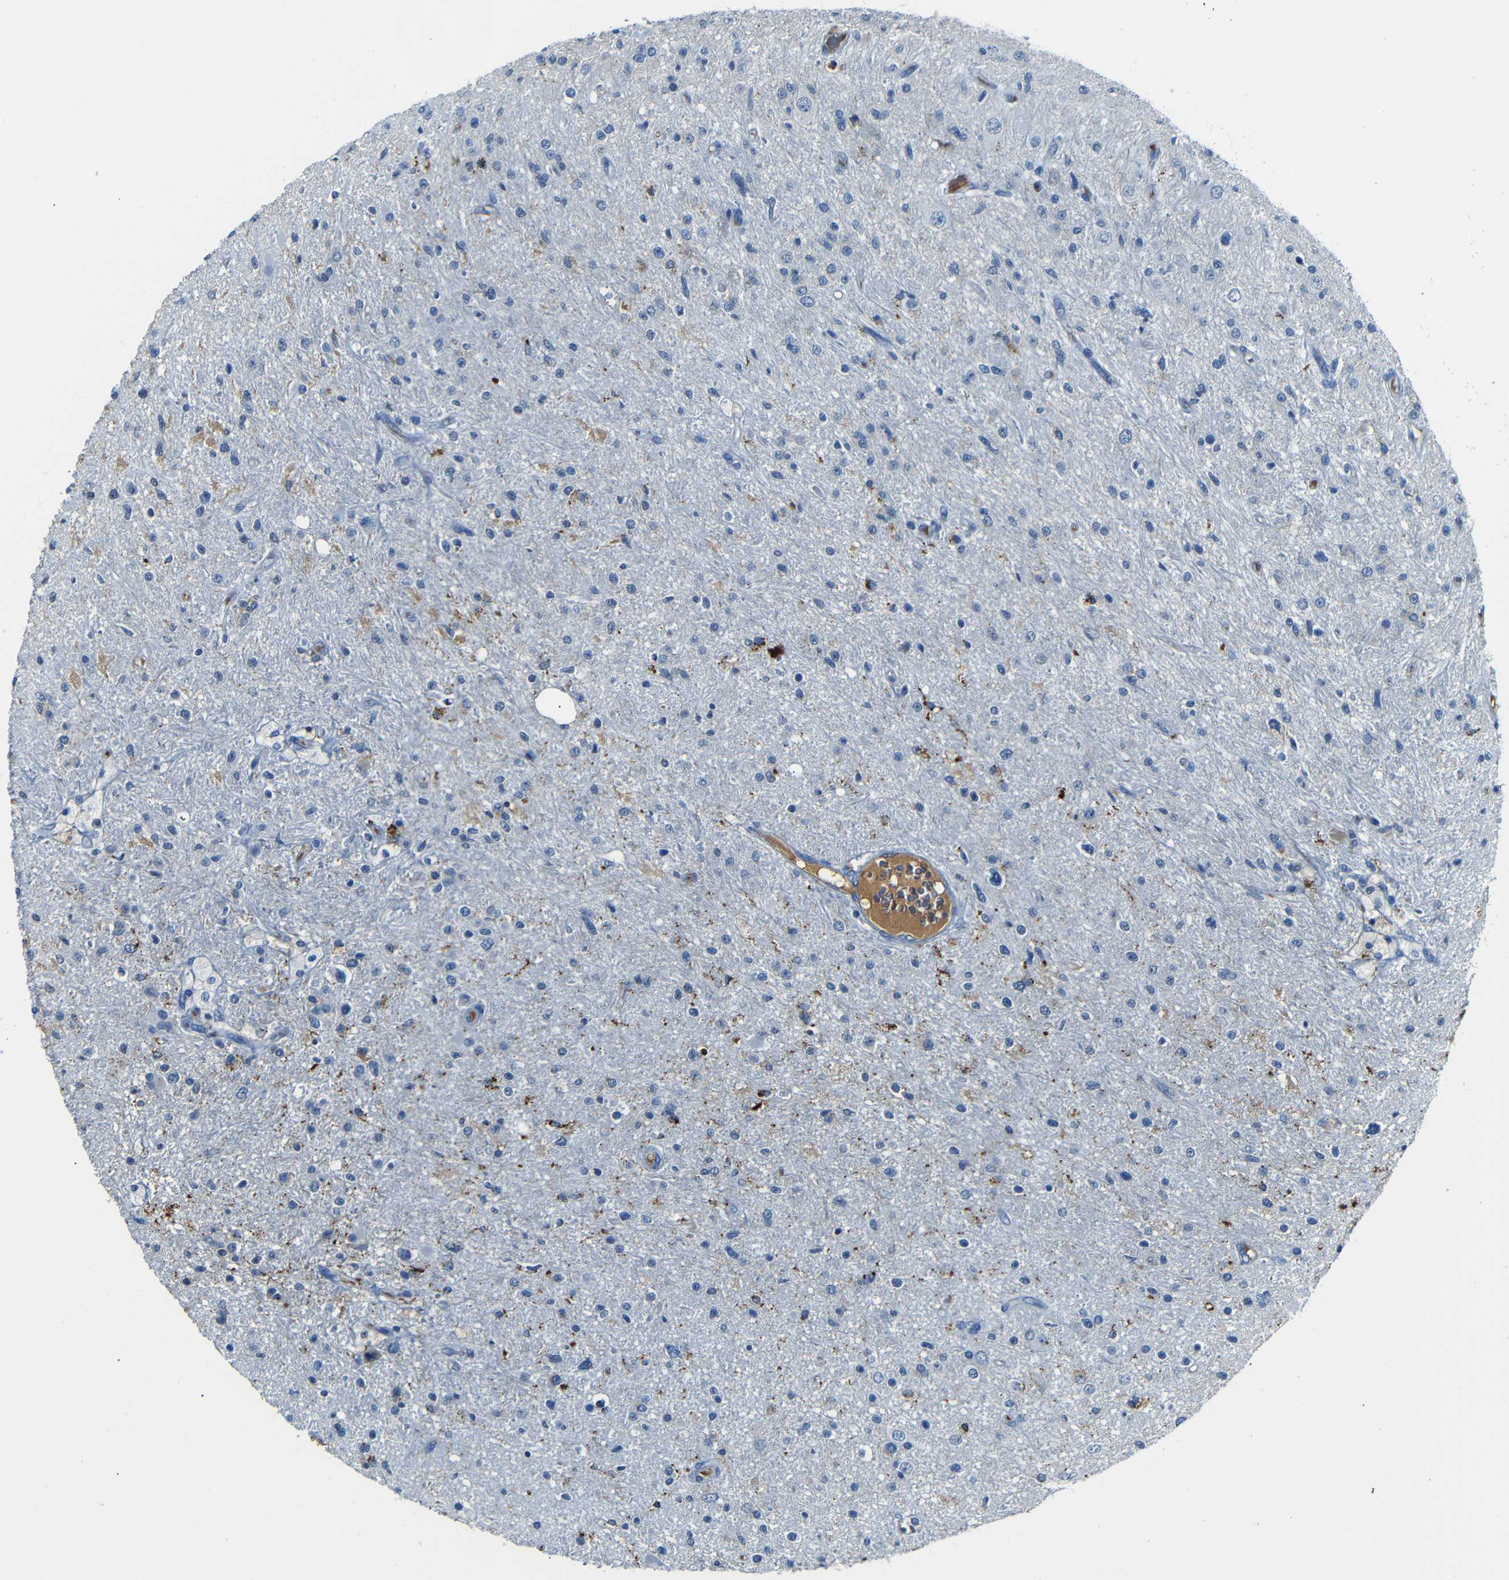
{"staining": {"intensity": "negative", "quantity": "none", "location": "none"}, "tissue": "glioma", "cell_type": "Tumor cells", "image_type": "cancer", "snomed": [{"axis": "morphology", "description": "Glioma, malignant, High grade"}, {"axis": "topography", "description": "Brain"}], "caption": "Immunohistochemistry micrograph of high-grade glioma (malignant) stained for a protein (brown), which demonstrates no staining in tumor cells.", "gene": "SERPINA1", "patient": {"sex": "male", "age": 33}}